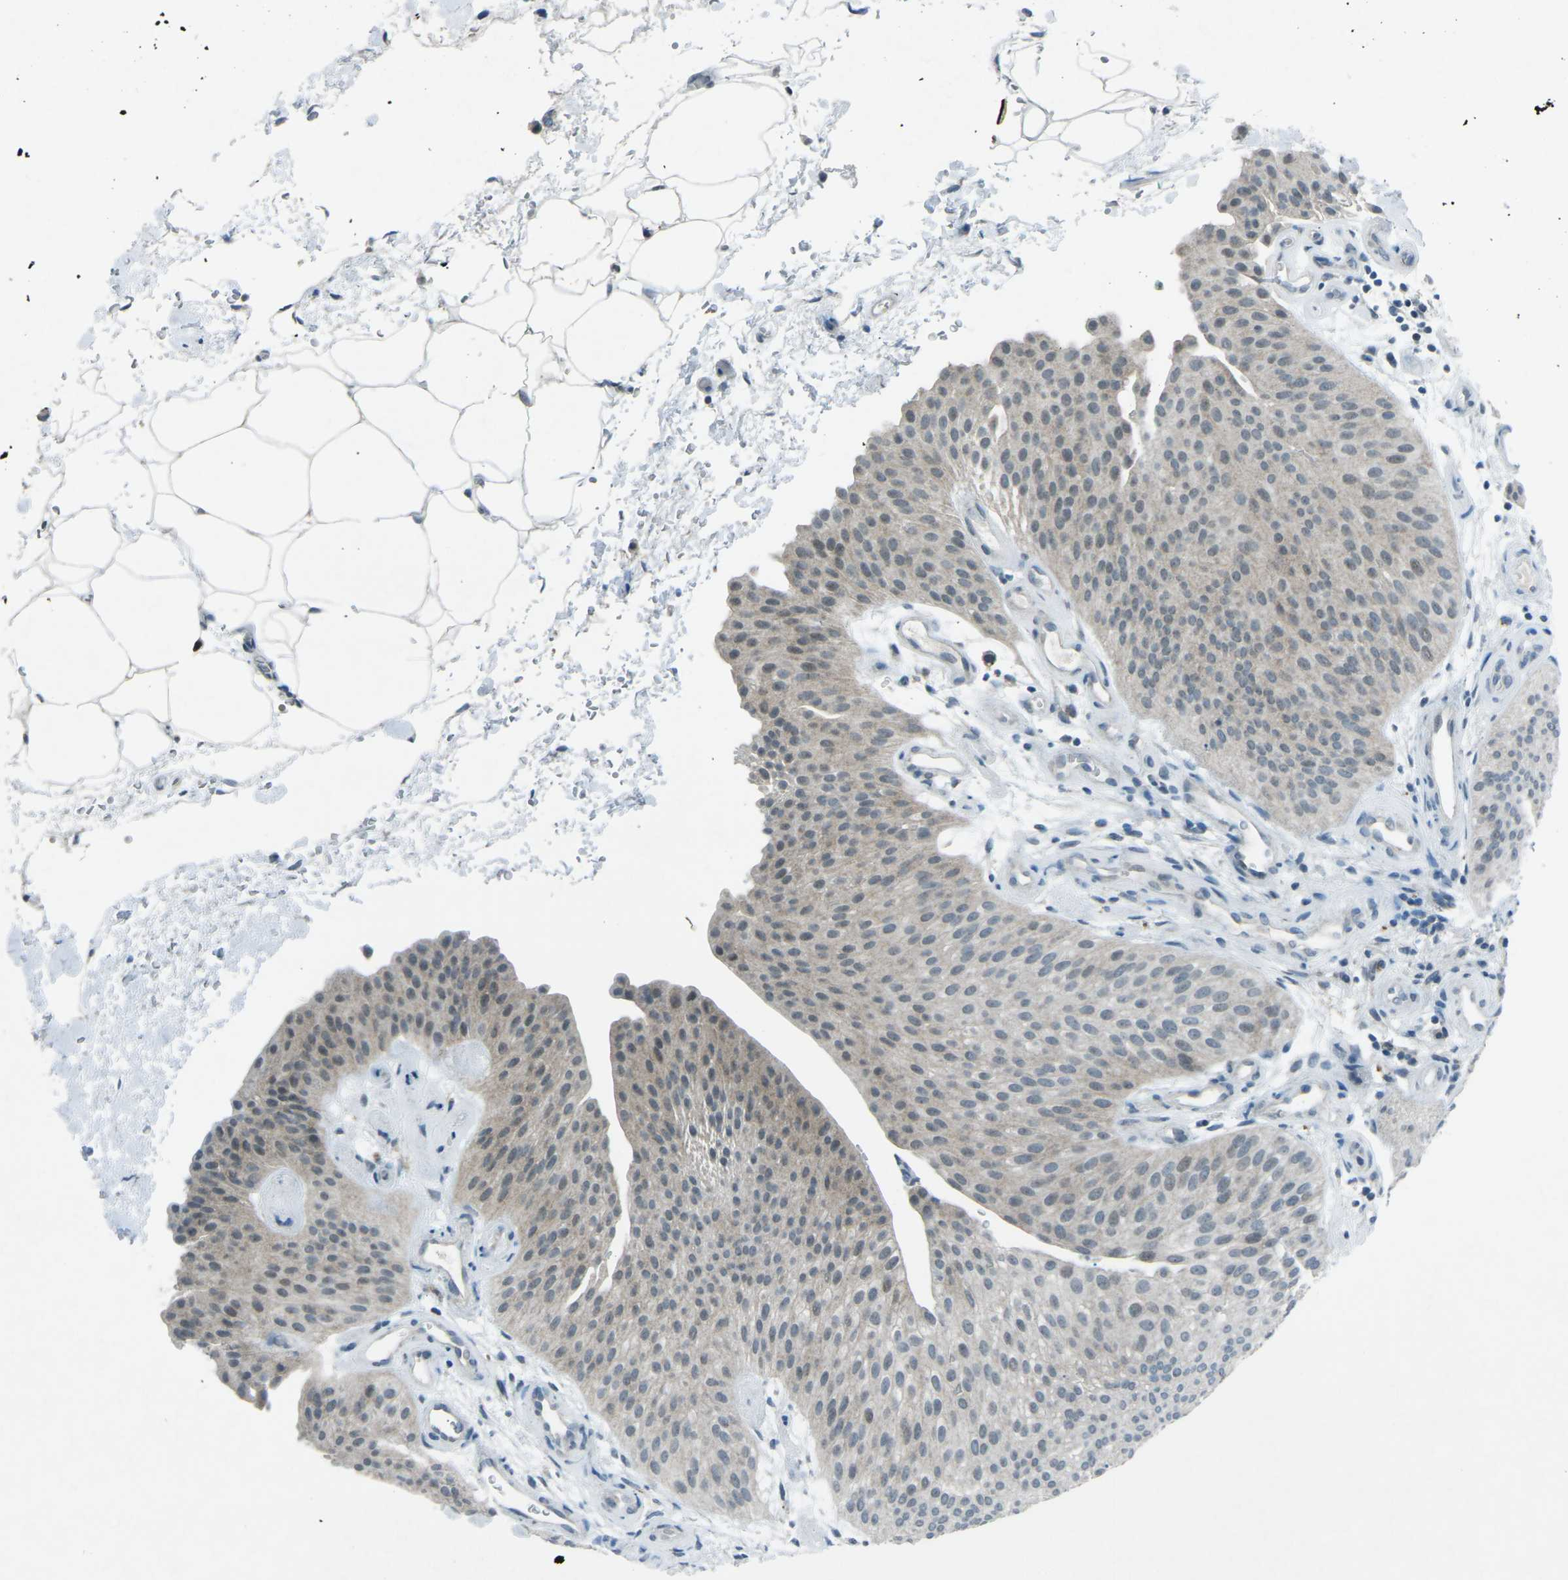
{"staining": {"intensity": "weak", "quantity": "25%-75%", "location": "cytoplasmic/membranous"}, "tissue": "urothelial cancer", "cell_type": "Tumor cells", "image_type": "cancer", "snomed": [{"axis": "morphology", "description": "Urothelial carcinoma, Low grade"}, {"axis": "topography", "description": "Urinary bladder"}], "caption": "Immunohistochemistry (DAB (3,3'-diaminobenzidine)) staining of human low-grade urothelial carcinoma exhibits weak cytoplasmic/membranous protein expression in approximately 25%-75% of tumor cells. Nuclei are stained in blue.", "gene": "PRKCA", "patient": {"sex": "female", "age": 60}}